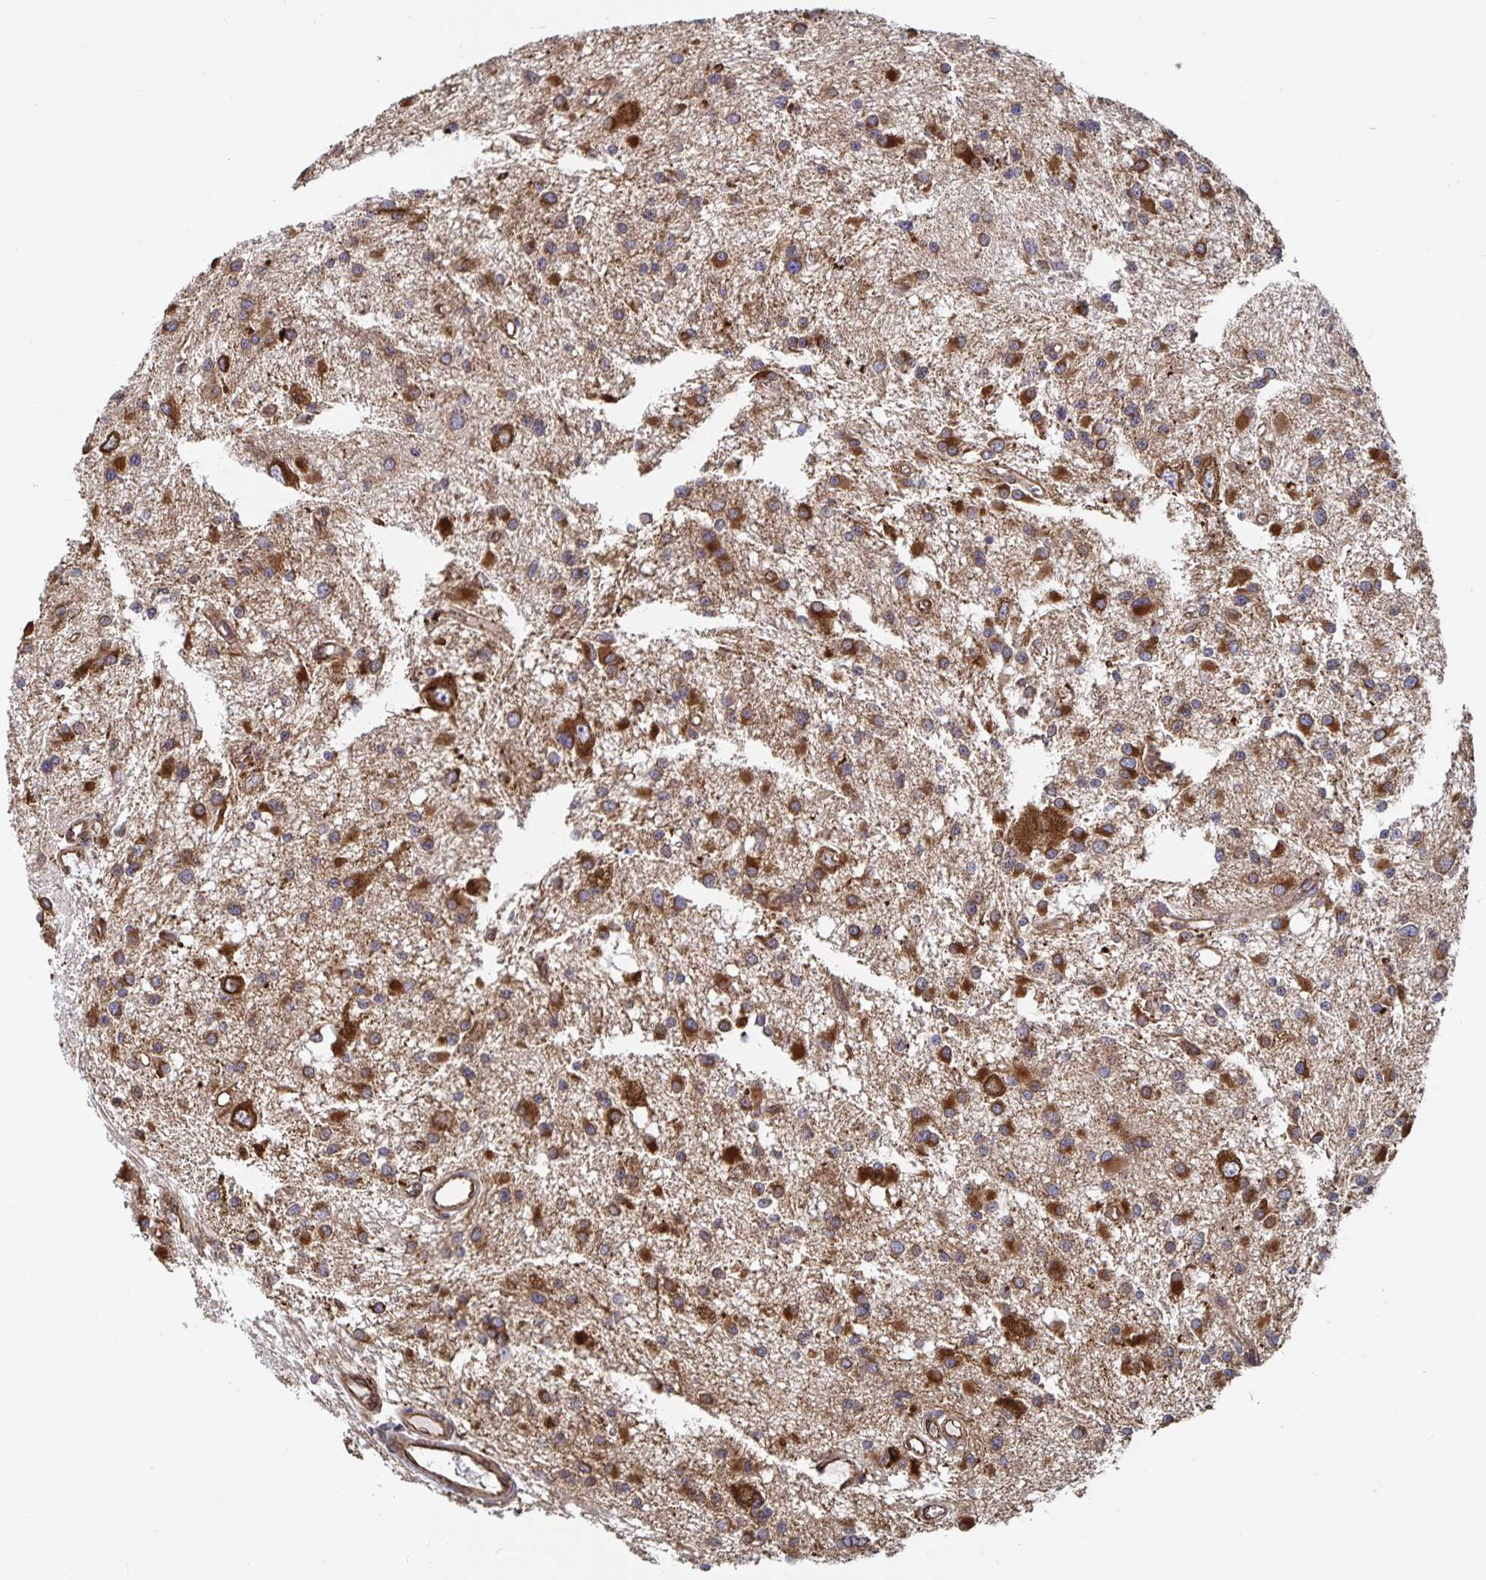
{"staining": {"intensity": "strong", "quantity": ">75%", "location": "cytoplasmic/membranous"}, "tissue": "glioma", "cell_type": "Tumor cells", "image_type": "cancer", "snomed": [{"axis": "morphology", "description": "Glioma, malignant, High grade"}, {"axis": "topography", "description": "Brain"}], "caption": "Protein staining of glioma tissue reveals strong cytoplasmic/membranous expression in approximately >75% of tumor cells.", "gene": "BCAP29", "patient": {"sex": "male", "age": 54}}